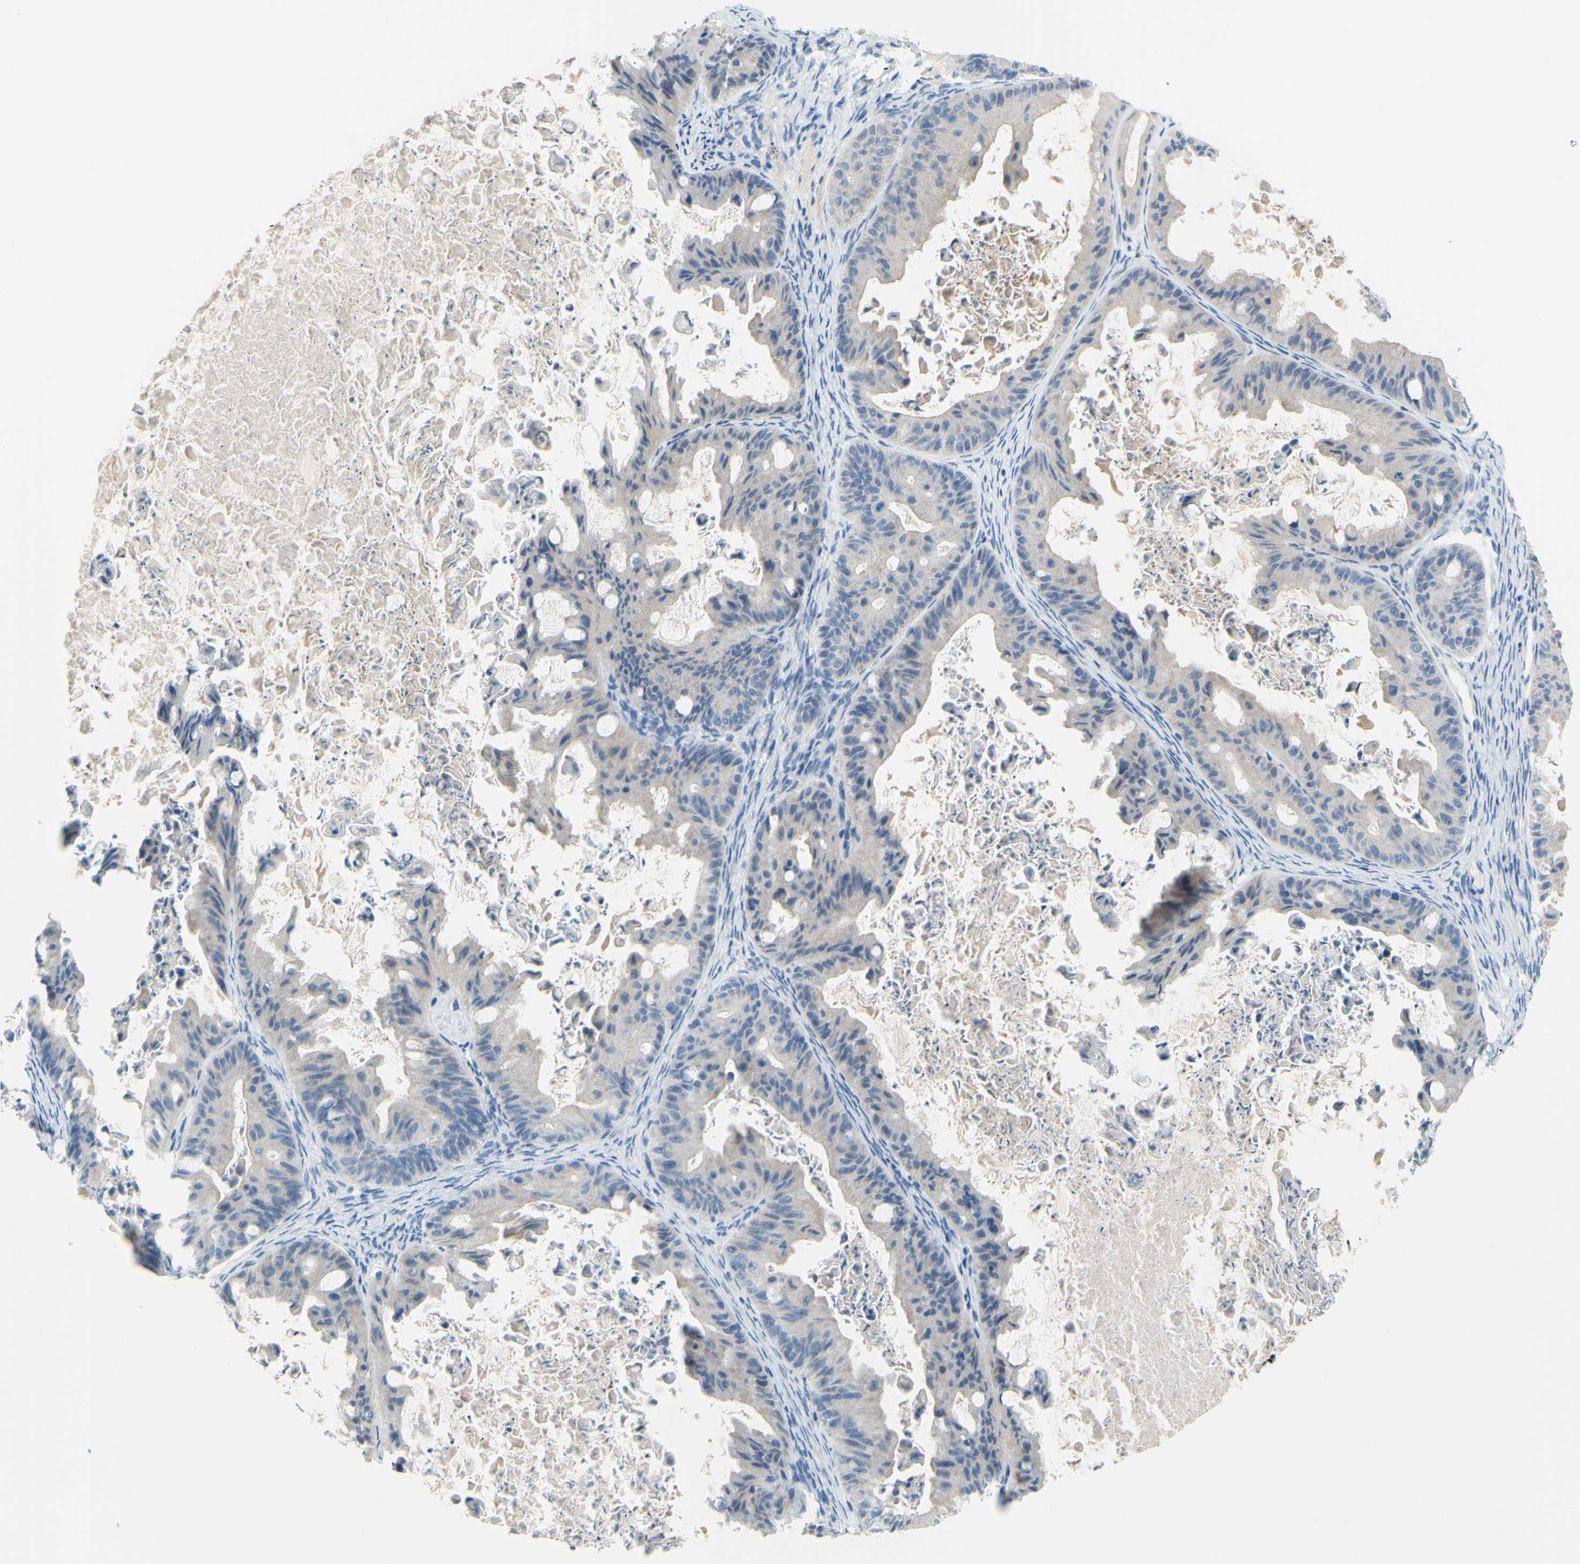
{"staining": {"intensity": "weak", "quantity": ">75%", "location": "cytoplasmic/membranous"}, "tissue": "ovarian cancer", "cell_type": "Tumor cells", "image_type": "cancer", "snomed": [{"axis": "morphology", "description": "Cystadenocarcinoma, mucinous, NOS"}, {"axis": "topography", "description": "Ovary"}], "caption": "Approximately >75% of tumor cells in ovarian mucinous cystadenocarcinoma display weak cytoplasmic/membranous protein positivity as visualized by brown immunohistochemical staining.", "gene": "SLC1A2", "patient": {"sex": "female", "age": 37}}